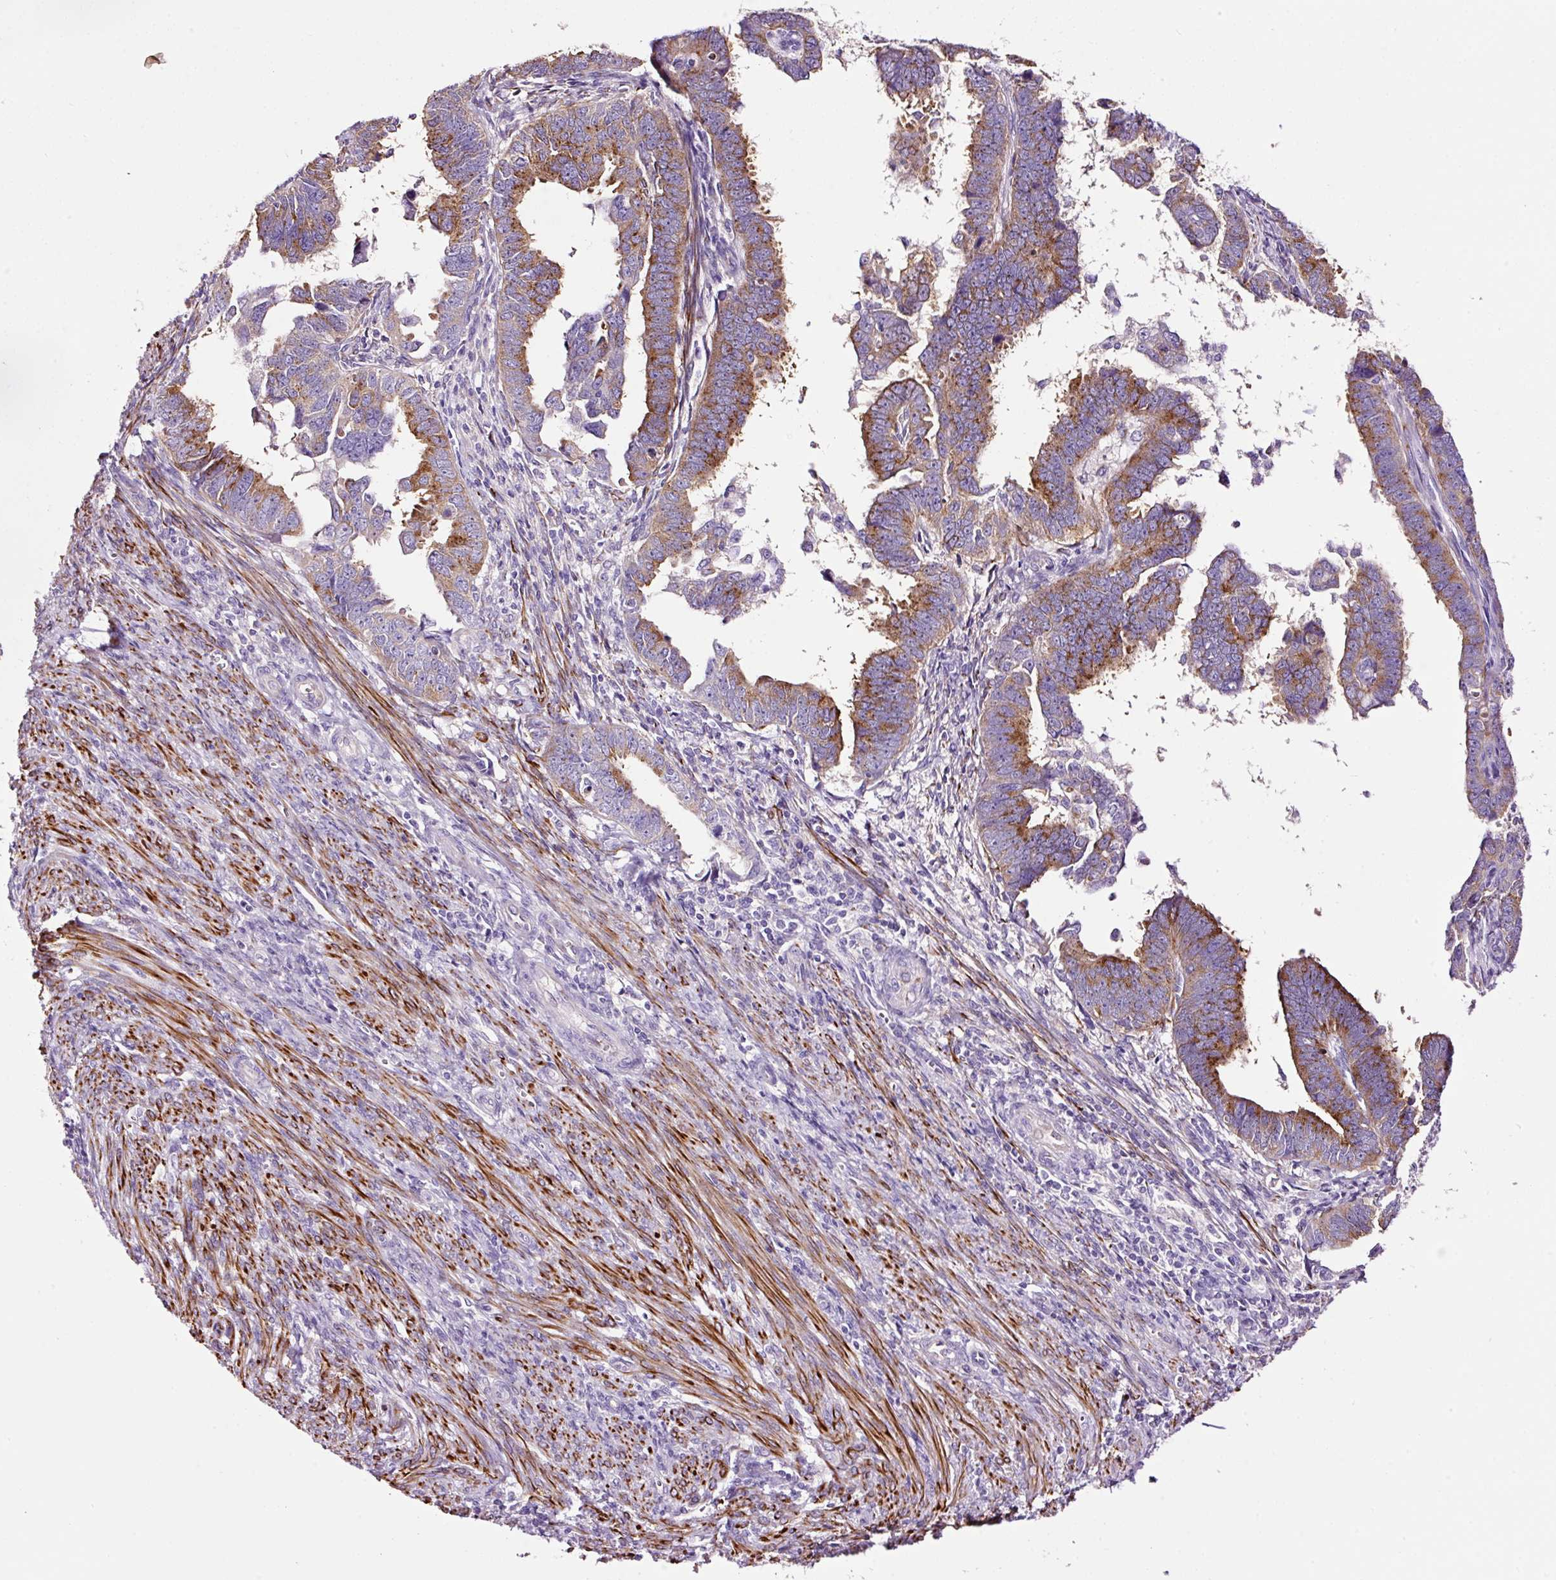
{"staining": {"intensity": "moderate", "quantity": ">75%", "location": "cytoplasmic/membranous"}, "tissue": "endometrial cancer", "cell_type": "Tumor cells", "image_type": "cancer", "snomed": [{"axis": "morphology", "description": "Adenocarcinoma, NOS"}, {"axis": "topography", "description": "Endometrium"}], "caption": "Human endometrial adenocarcinoma stained with a protein marker exhibits moderate staining in tumor cells.", "gene": "PAM", "patient": {"sex": "female", "age": 75}}